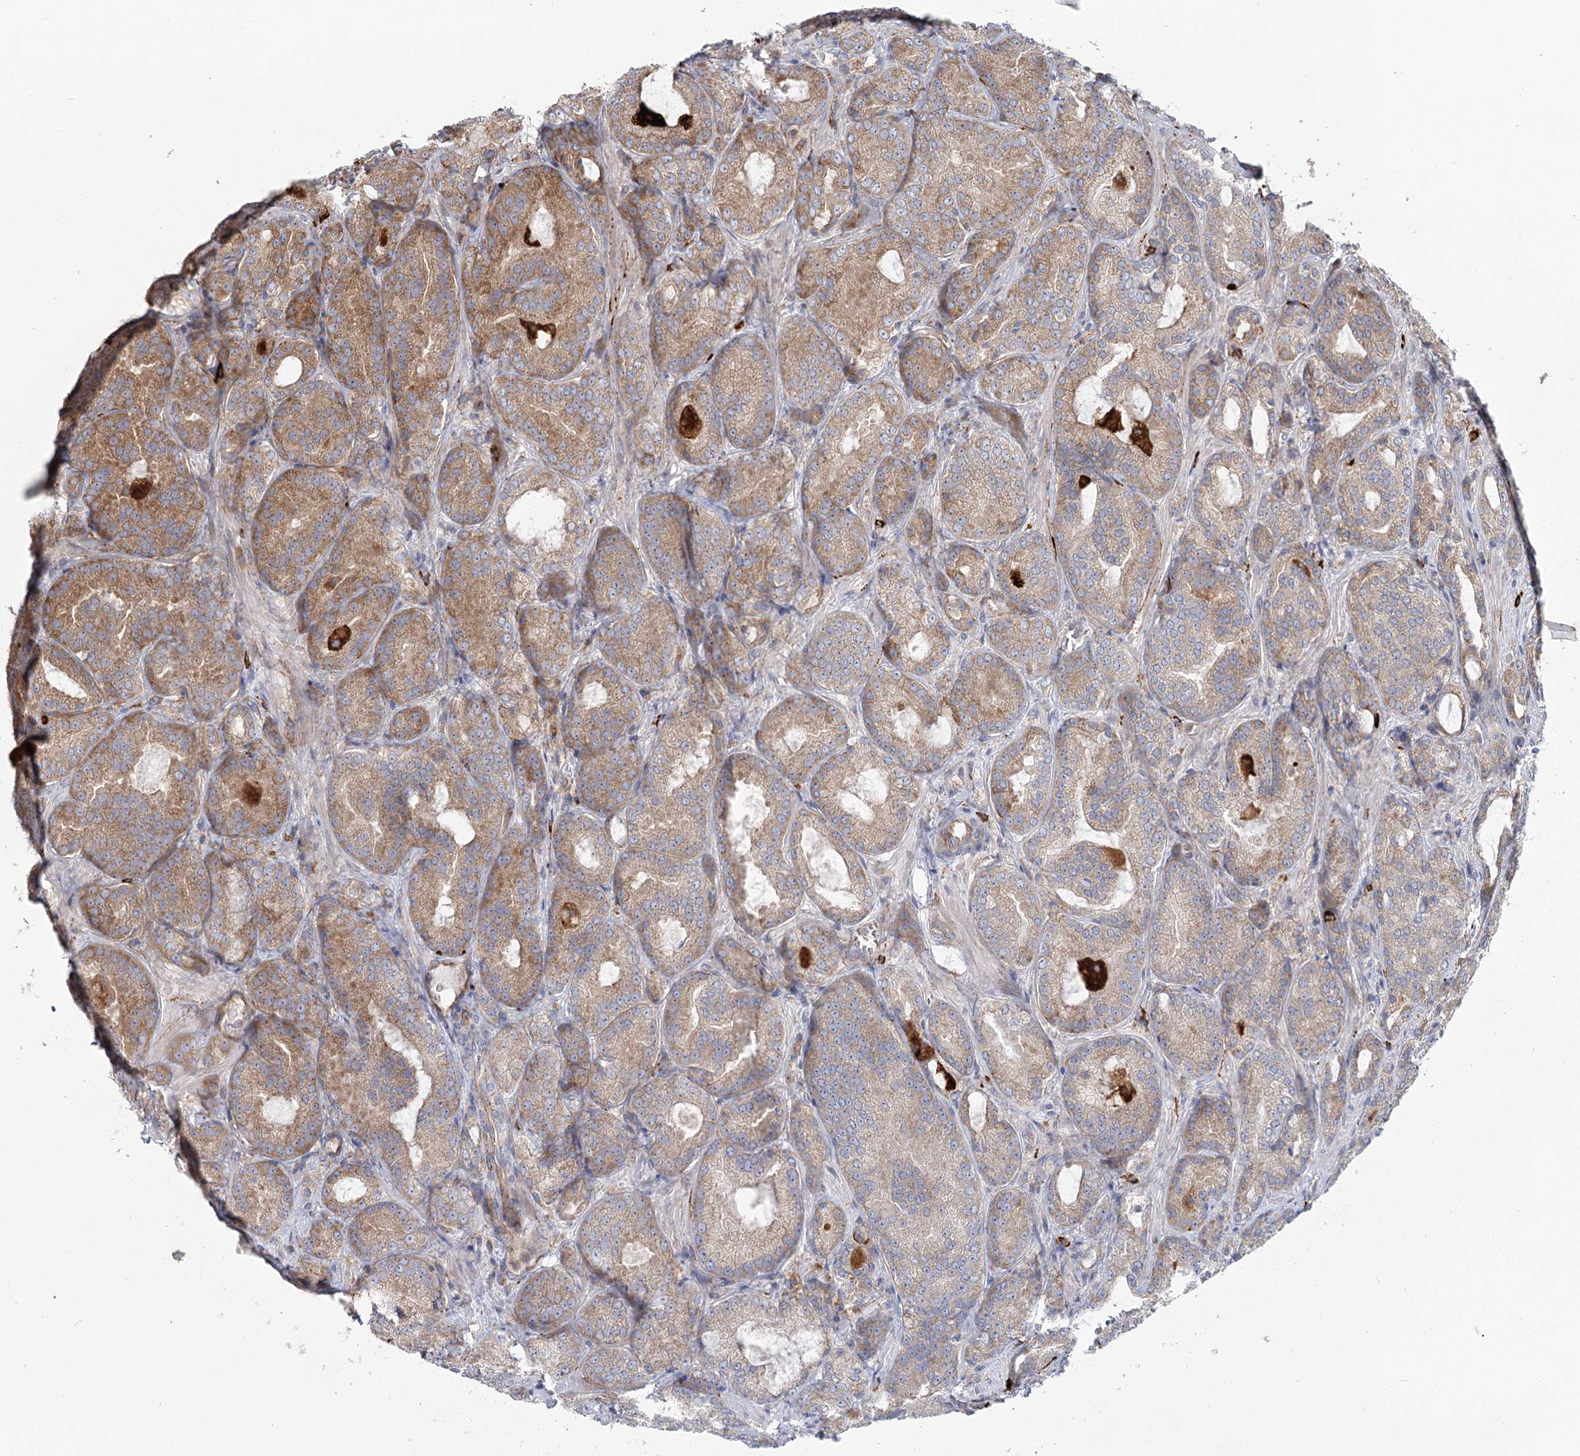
{"staining": {"intensity": "moderate", "quantity": "25%-75%", "location": "cytoplasmic/membranous"}, "tissue": "prostate cancer", "cell_type": "Tumor cells", "image_type": "cancer", "snomed": [{"axis": "morphology", "description": "Adenocarcinoma, Low grade"}, {"axis": "topography", "description": "Prostate"}], "caption": "Moderate cytoplasmic/membranous protein positivity is identified in approximately 25%-75% of tumor cells in prostate low-grade adenocarcinoma.", "gene": "HARS2", "patient": {"sex": "male", "age": 74}}